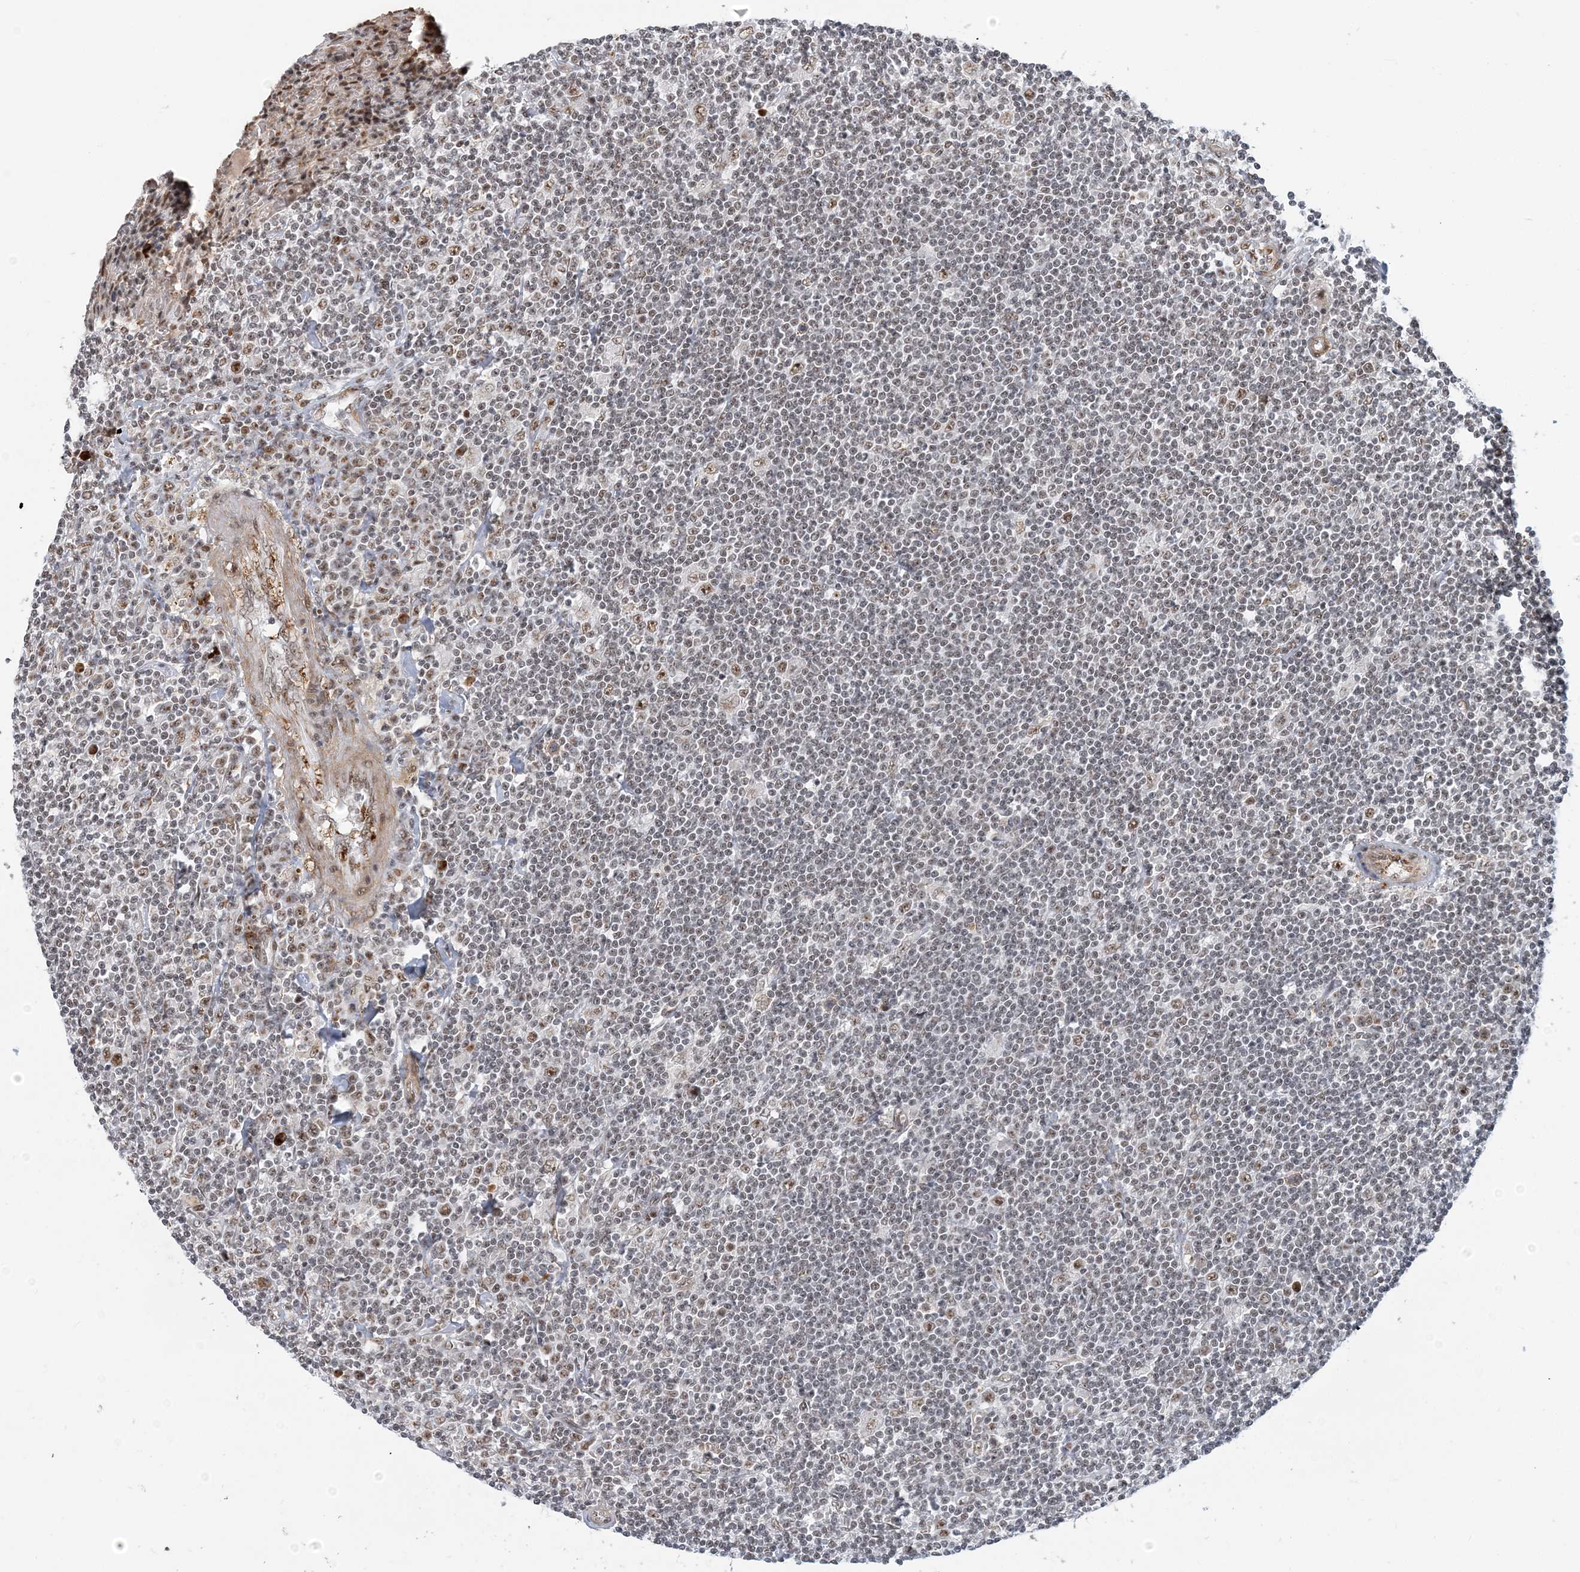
{"staining": {"intensity": "weak", "quantity": "<25%", "location": "nuclear"}, "tissue": "lymphoma", "cell_type": "Tumor cells", "image_type": "cancer", "snomed": [{"axis": "morphology", "description": "Malignant lymphoma, non-Hodgkin's type, Low grade"}, {"axis": "topography", "description": "Spleen"}], "caption": "Tumor cells are negative for brown protein staining in low-grade malignant lymphoma, non-Hodgkin's type.", "gene": "PLRG1", "patient": {"sex": "male", "age": 76}}